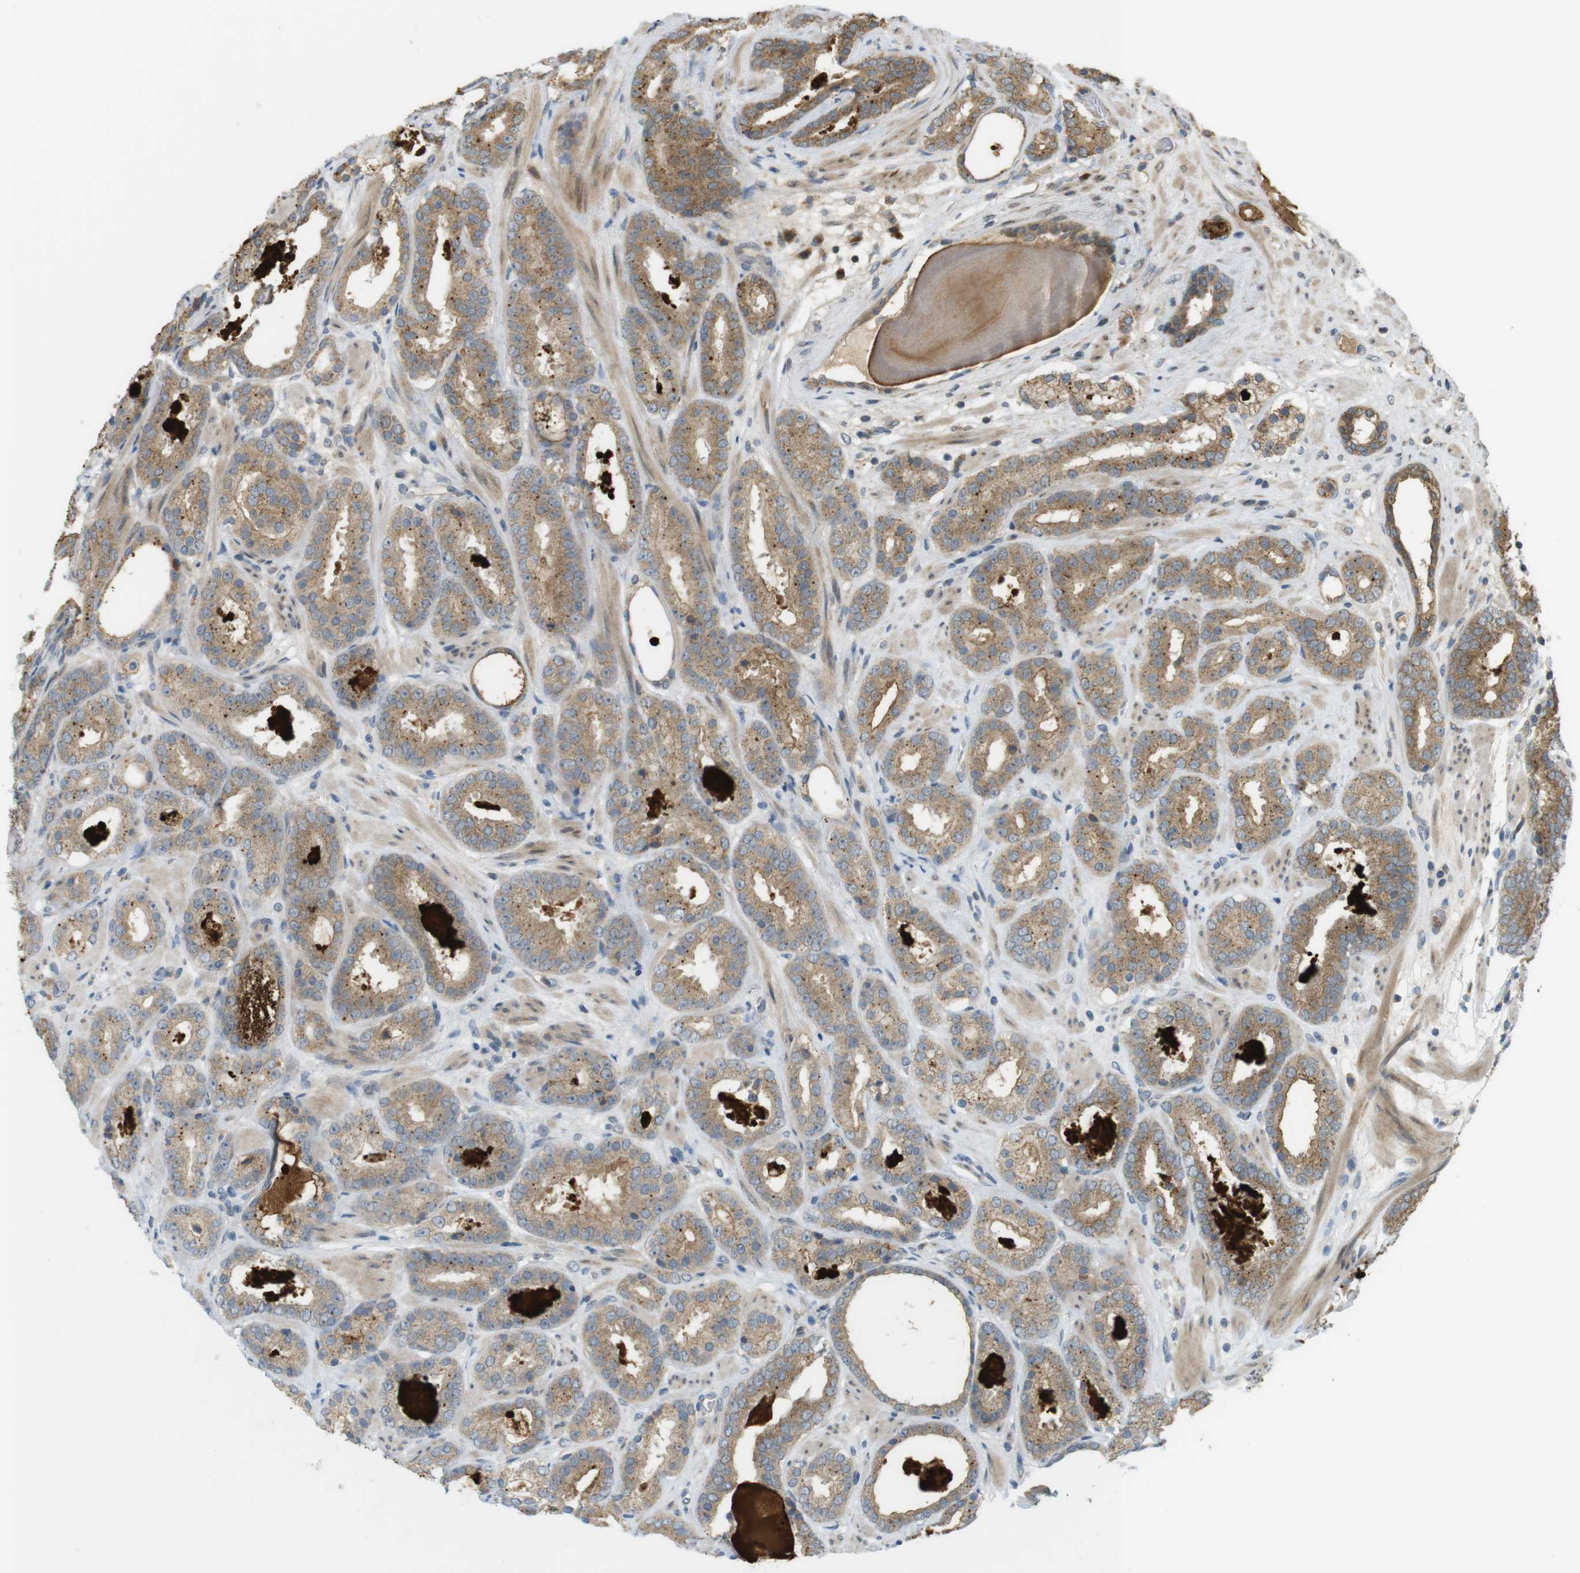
{"staining": {"intensity": "moderate", "quantity": ">75%", "location": "cytoplasmic/membranous"}, "tissue": "prostate cancer", "cell_type": "Tumor cells", "image_type": "cancer", "snomed": [{"axis": "morphology", "description": "Adenocarcinoma, Low grade"}, {"axis": "topography", "description": "Prostate"}], "caption": "Immunohistochemistry (IHC) histopathology image of human prostate adenocarcinoma (low-grade) stained for a protein (brown), which displays medium levels of moderate cytoplasmic/membranous staining in approximately >75% of tumor cells.", "gene": "CLRN3", "patient": {"sex": "male", "age": 69}}